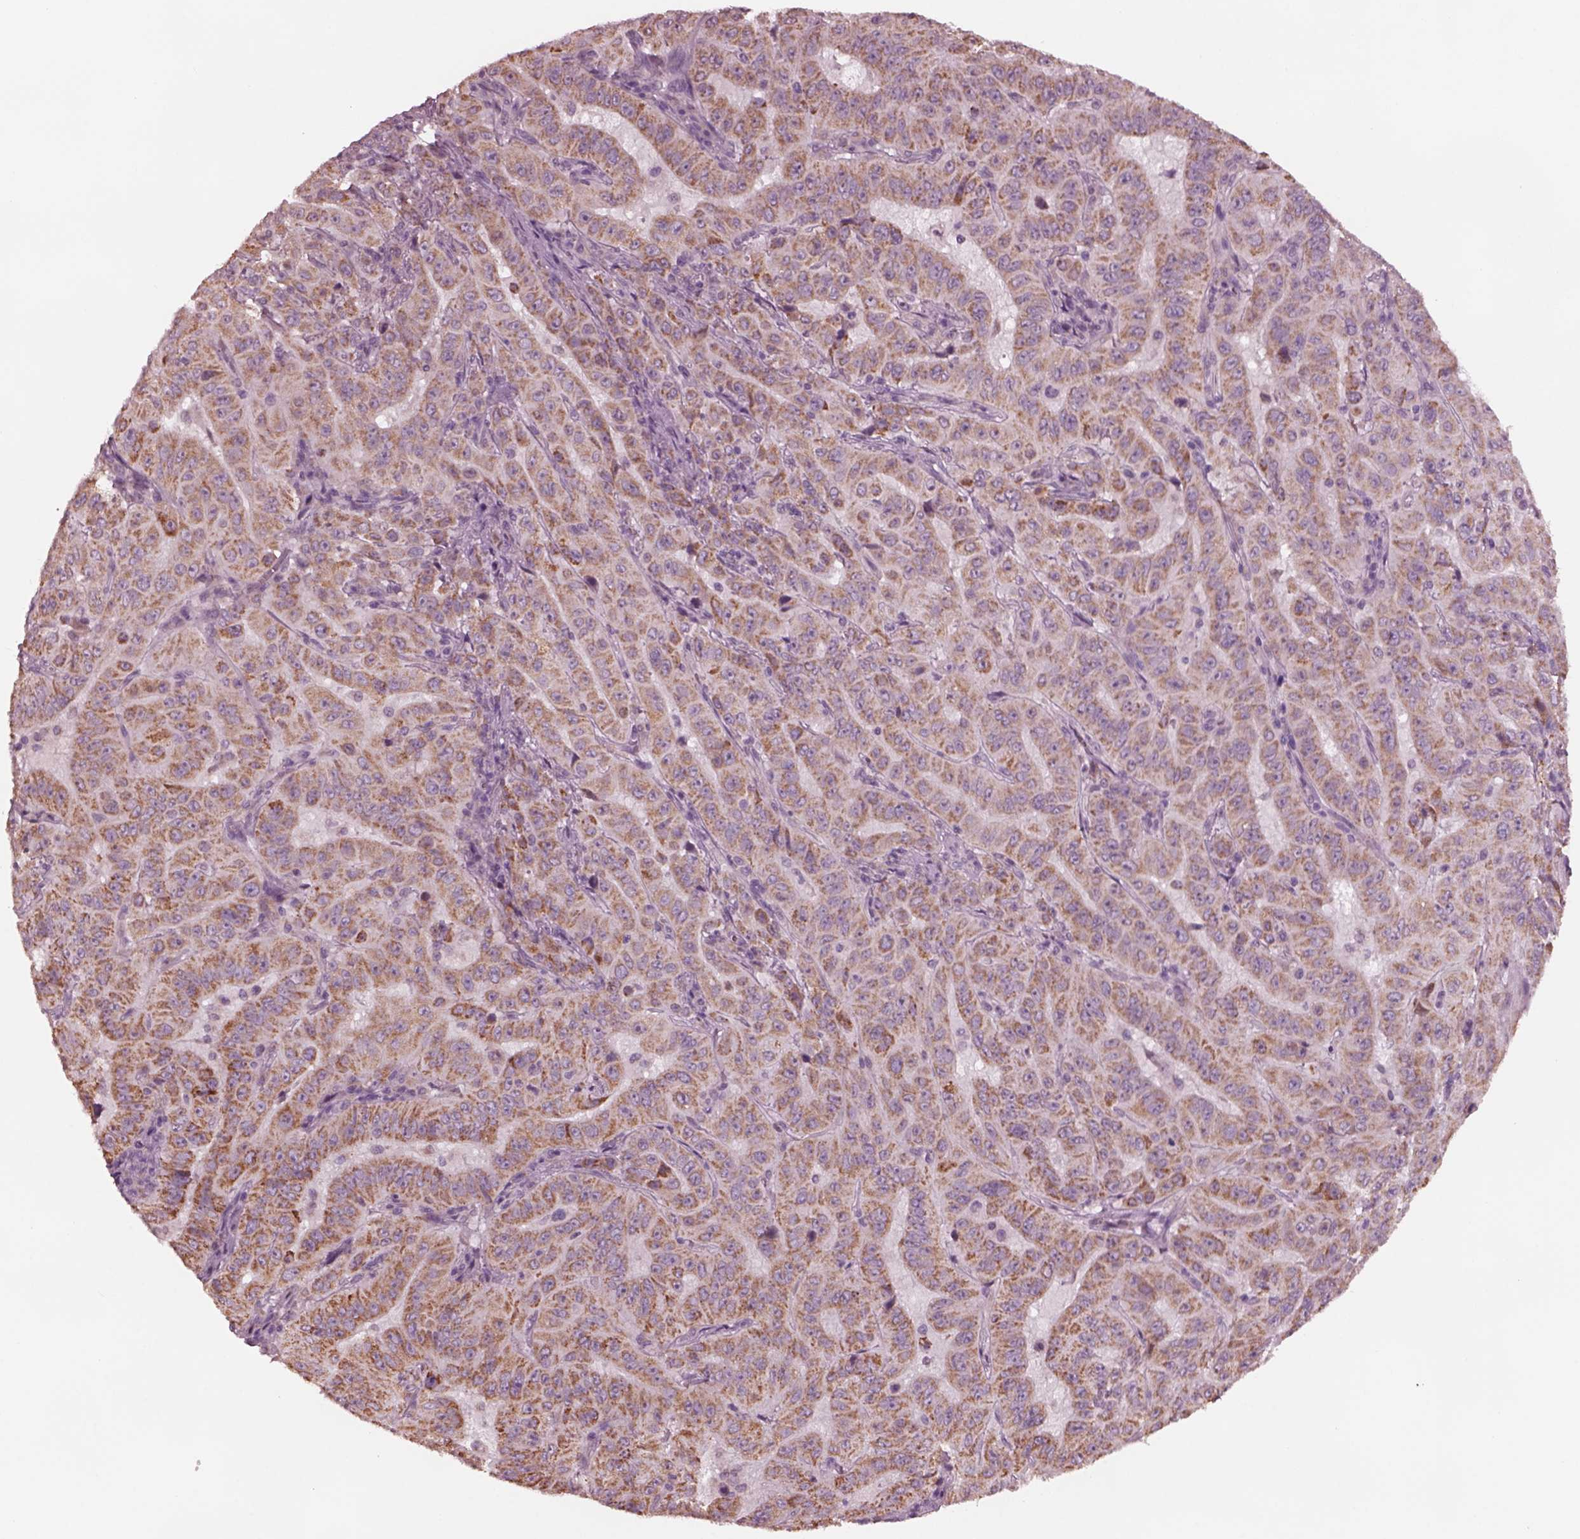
{"staining": {"intensity": "moderate", "quantity": ">75%", "location": "cytoplasmic/membranous"}, "tissue": "pancreatic cancer", "cell_type": "Tumor cells", "image_type": "cancer", "snomed": [{"axis": "morphology", "description": "Adenocarcinoma, NOS"}, {"axis": "topography", "description": "Pancreas"}], "caption": "Pancreatic cancer stained with DAB immunohistochemistry demonstrates medium levels of moderate cytoplasmic/membranous positivity in about >75% of tumor cells.", "gene": "CELSR3", "patient": {"sex": "male", "age": 63}}